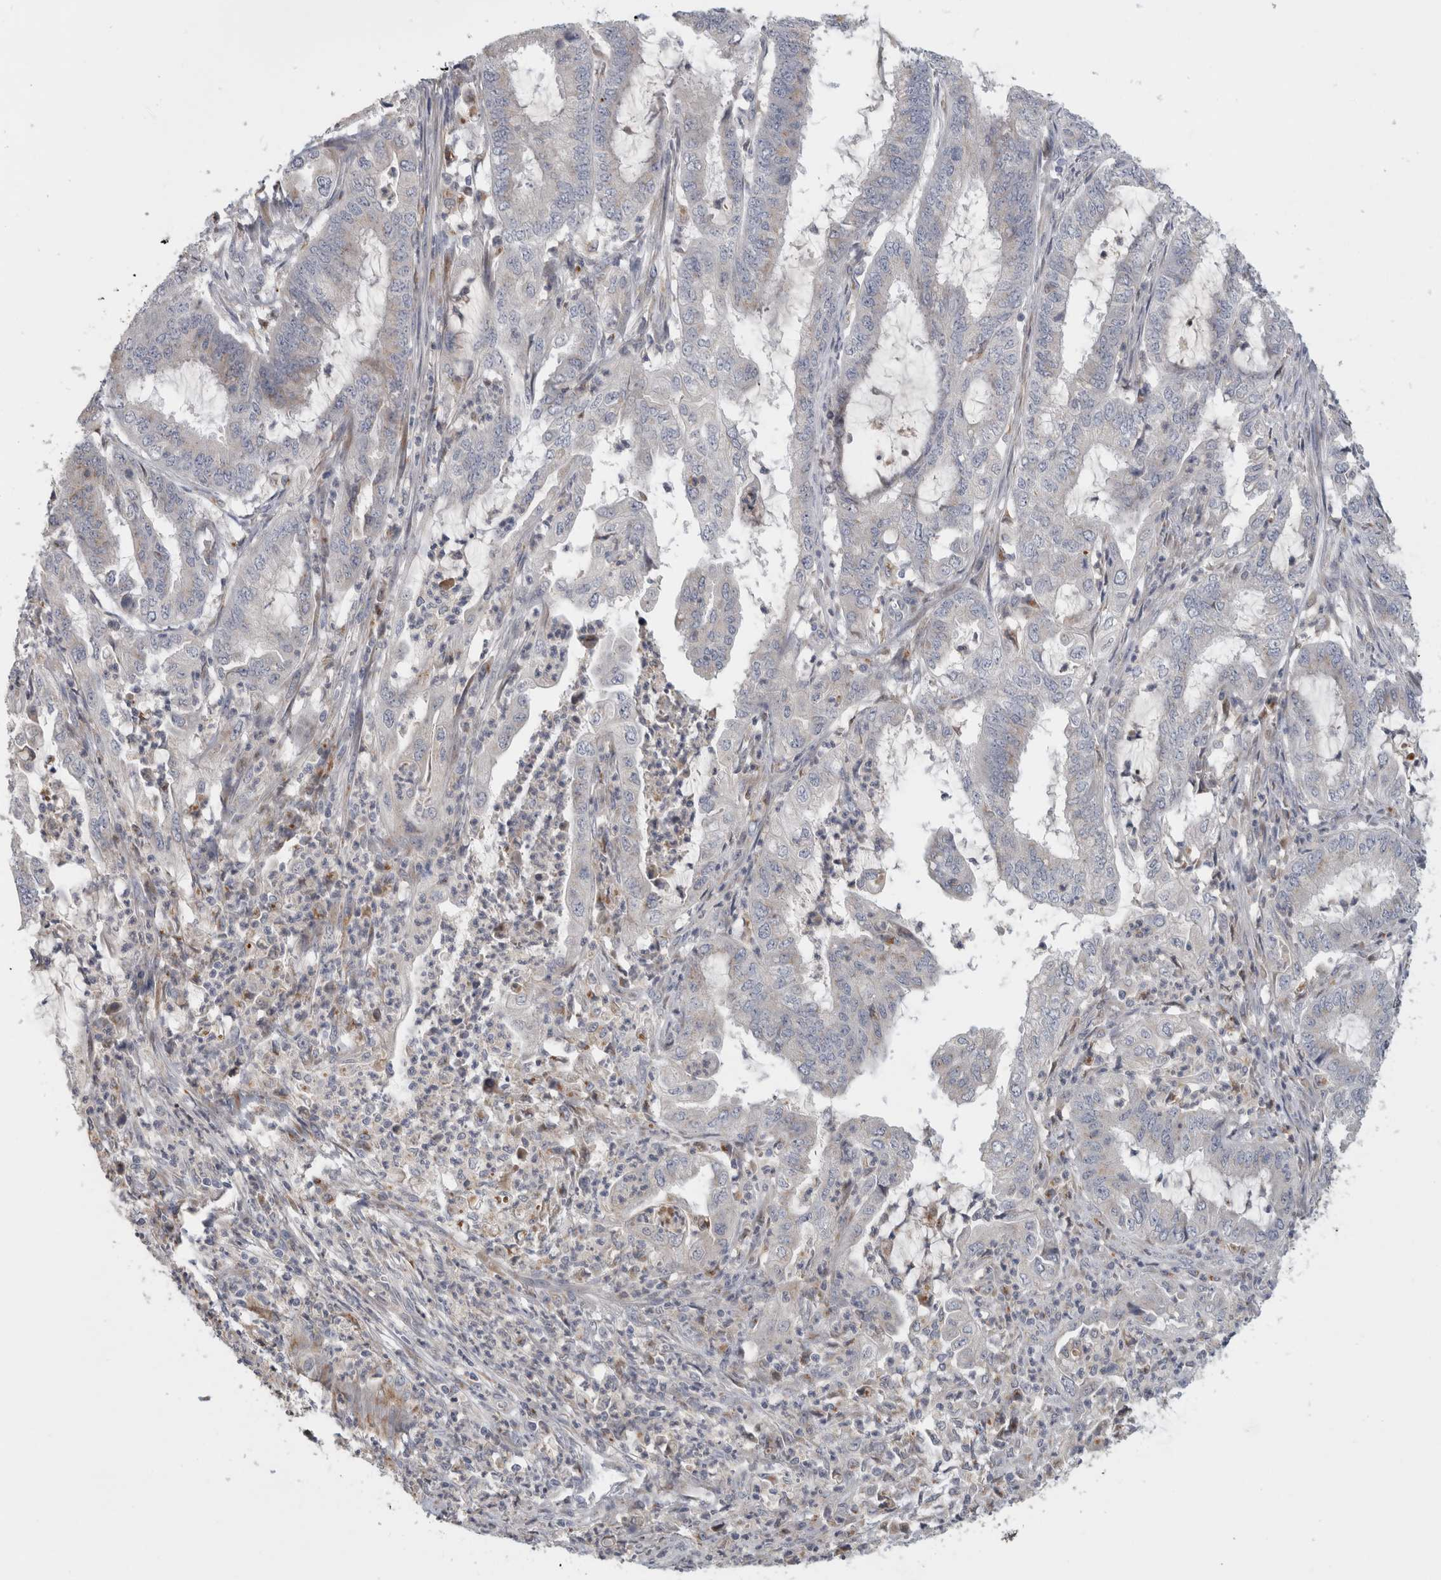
{"staining": {"intensity": "negative", "quantity": "none", "location": "none"}, "tissue": "endometrial cancer", "cell_type": "Tumor cells", "image_type": "cancer", "snomed": [{"axis": "morphology", "description": "Adenocarcinoma, NOS"}, {"axis": "topography", "description": "Endometrium"}], "caption": "A photomicrograph of endometrial adenocarcinoma stained for a protein reveals no brown staining in tumor cells.", "gene": "MGAT1", "patient": {"sex": "female", "age": 51}}